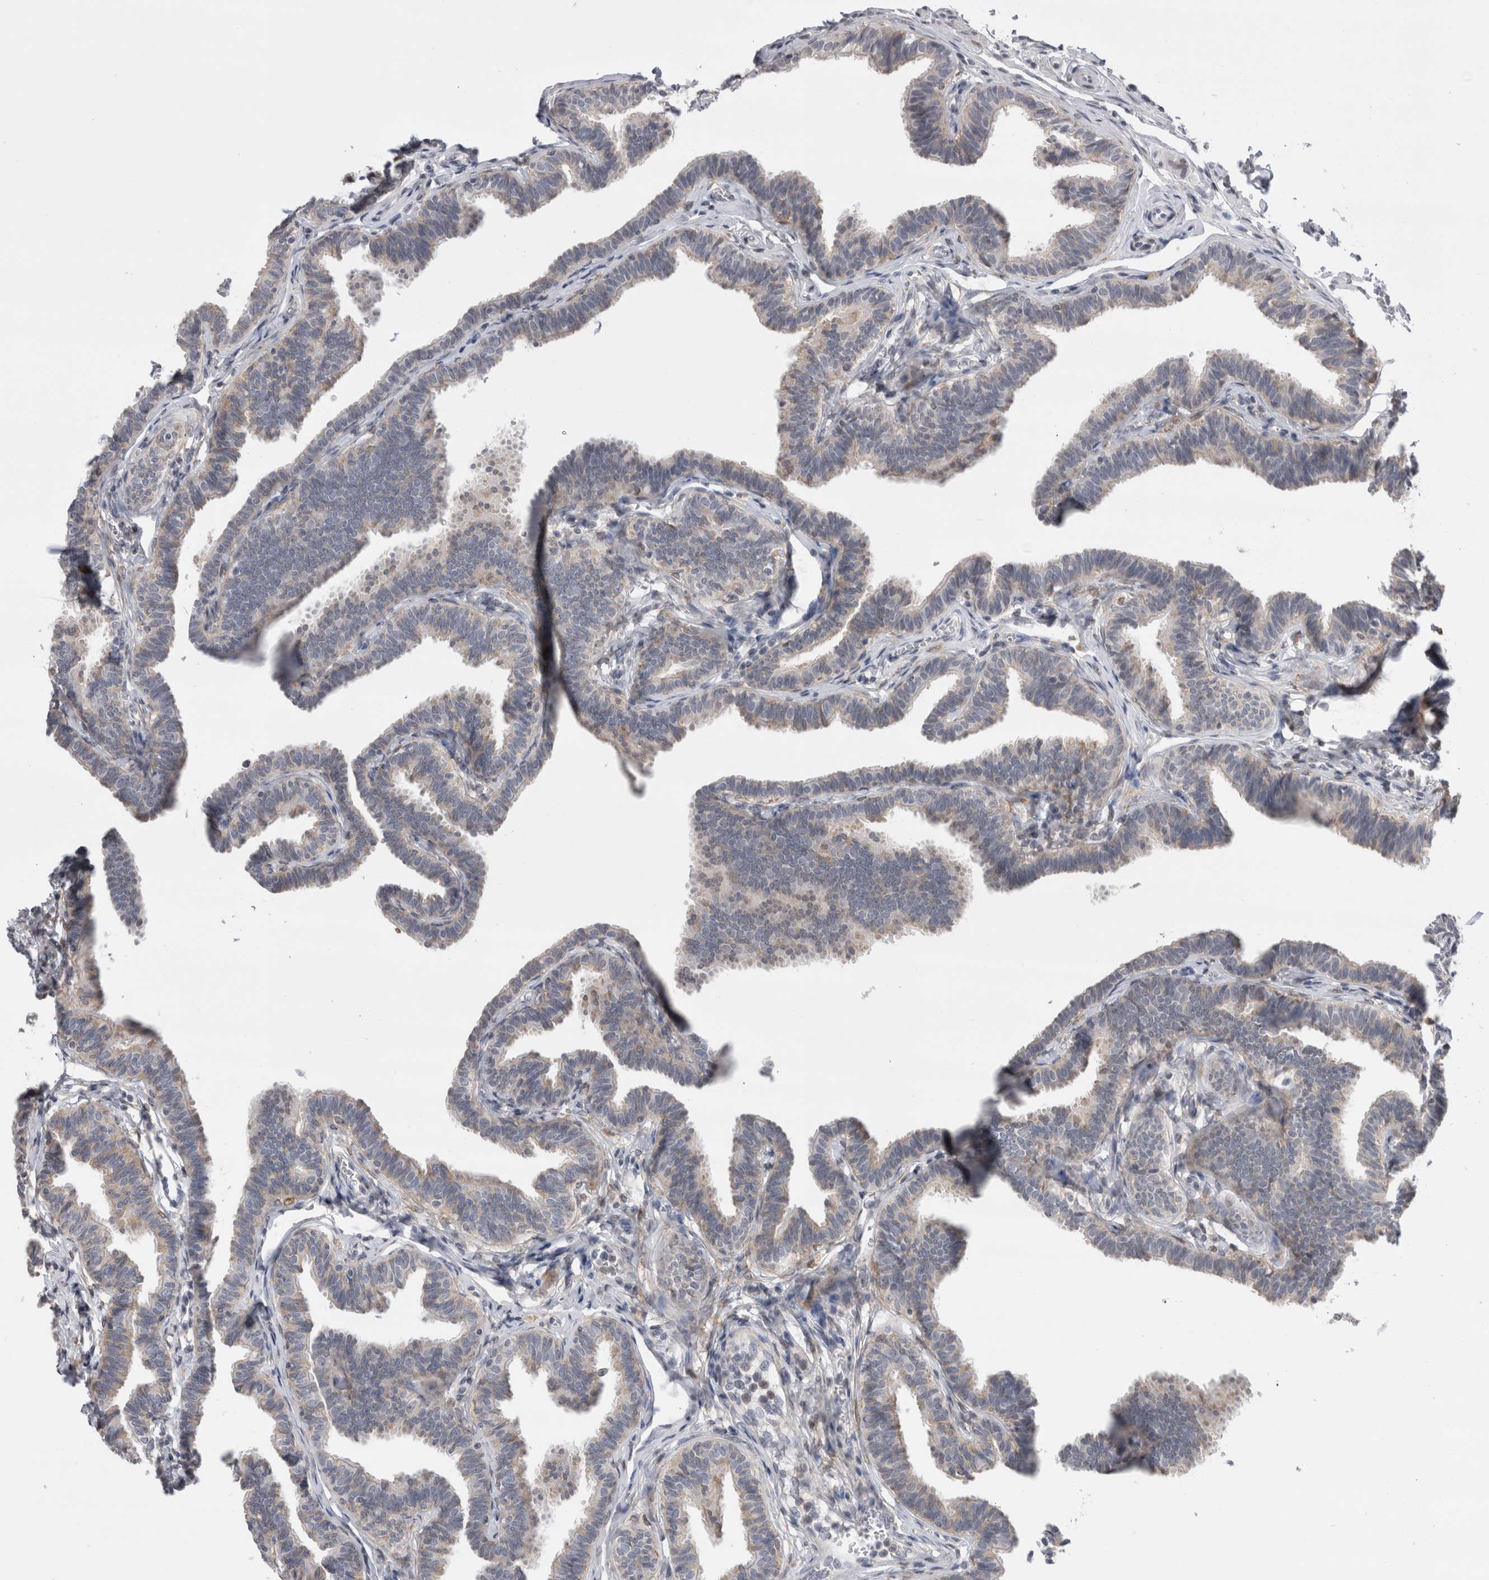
{"staining": {"intensity": "moderate", "quantity": "<25%", "location": "cytoplasmic/membranous"}, "tissue": "fallopian tube", "cell_type": "Glandular cells", "image_type": "normal", "snomed": [{"axis": "morphology", "description": "Normal tissue, NOS"}, {"axis": "topography", "description": "Fallopian tube"}, {"axis": "topography", "description": "Ovary"}], "caption": "About <25% of glandular cells in normal fallopian tube exhibit moderate cytoplasmic/membranous protein positivity as visualized by brown immunohistochemical staining.", "gene": "VCPIP1", "patient": {"sex": "female", "age": 23}}